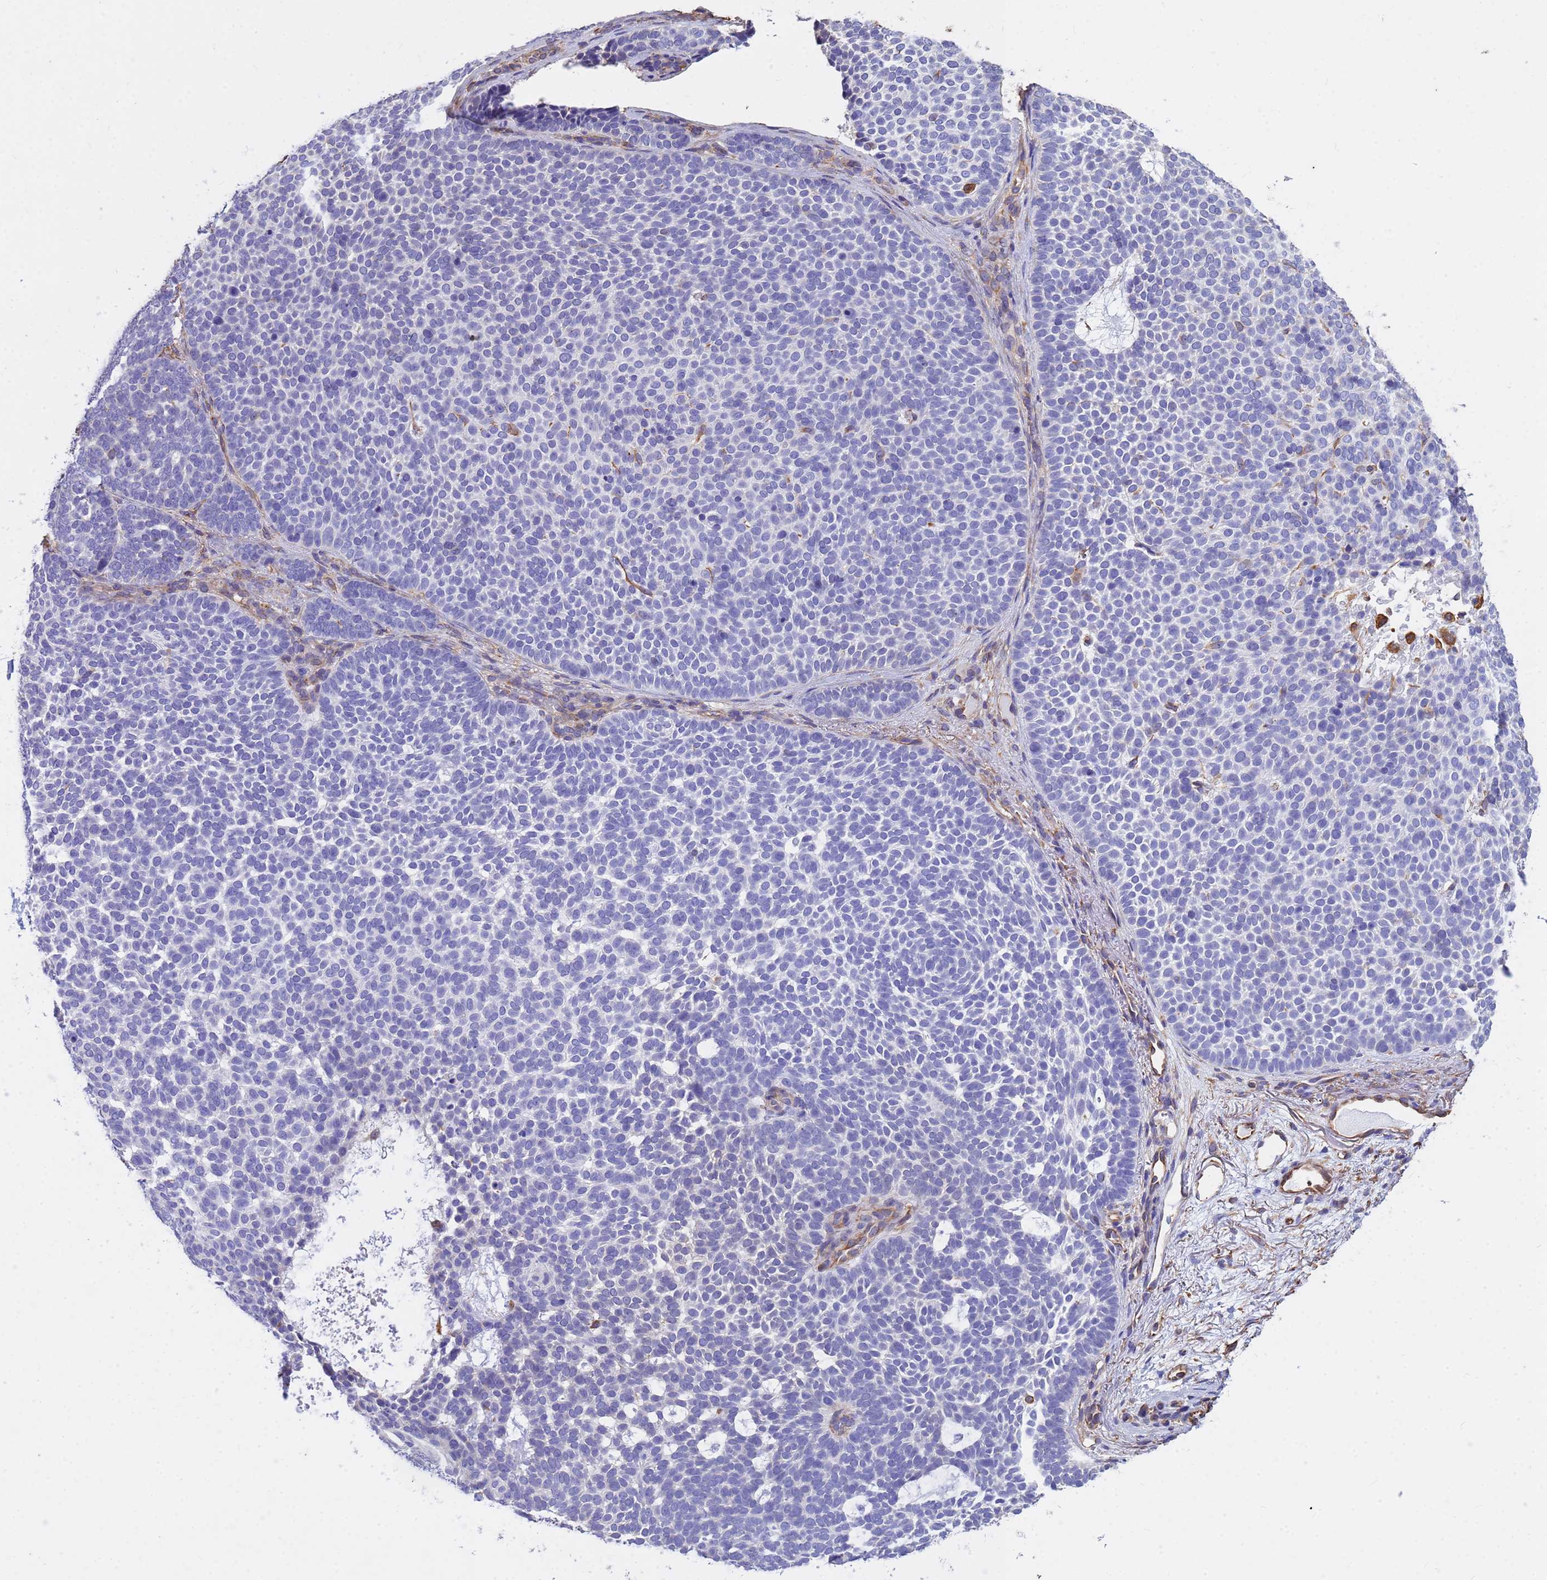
{"staining": {"intensity": "negative", "quantity": "none", "location": "none"}, "tissue": "skin cancer", "cell_type": "Tumor cells", "image_type": "cancer", "snomed": [{"axis": "morphology", "description": "Basal cell carcinoma"}, {"axis": "topography", "description": "Skin"}], "caption": "Immunohistochemistry (IHC) micrograph of neoplastic tissue: basal cell carcinoma (skin) stained with DAB shows no significant protein staining in tumor cells.", "gene": "TCEAL3", "patient": {"sex": "female", "age": 77}}